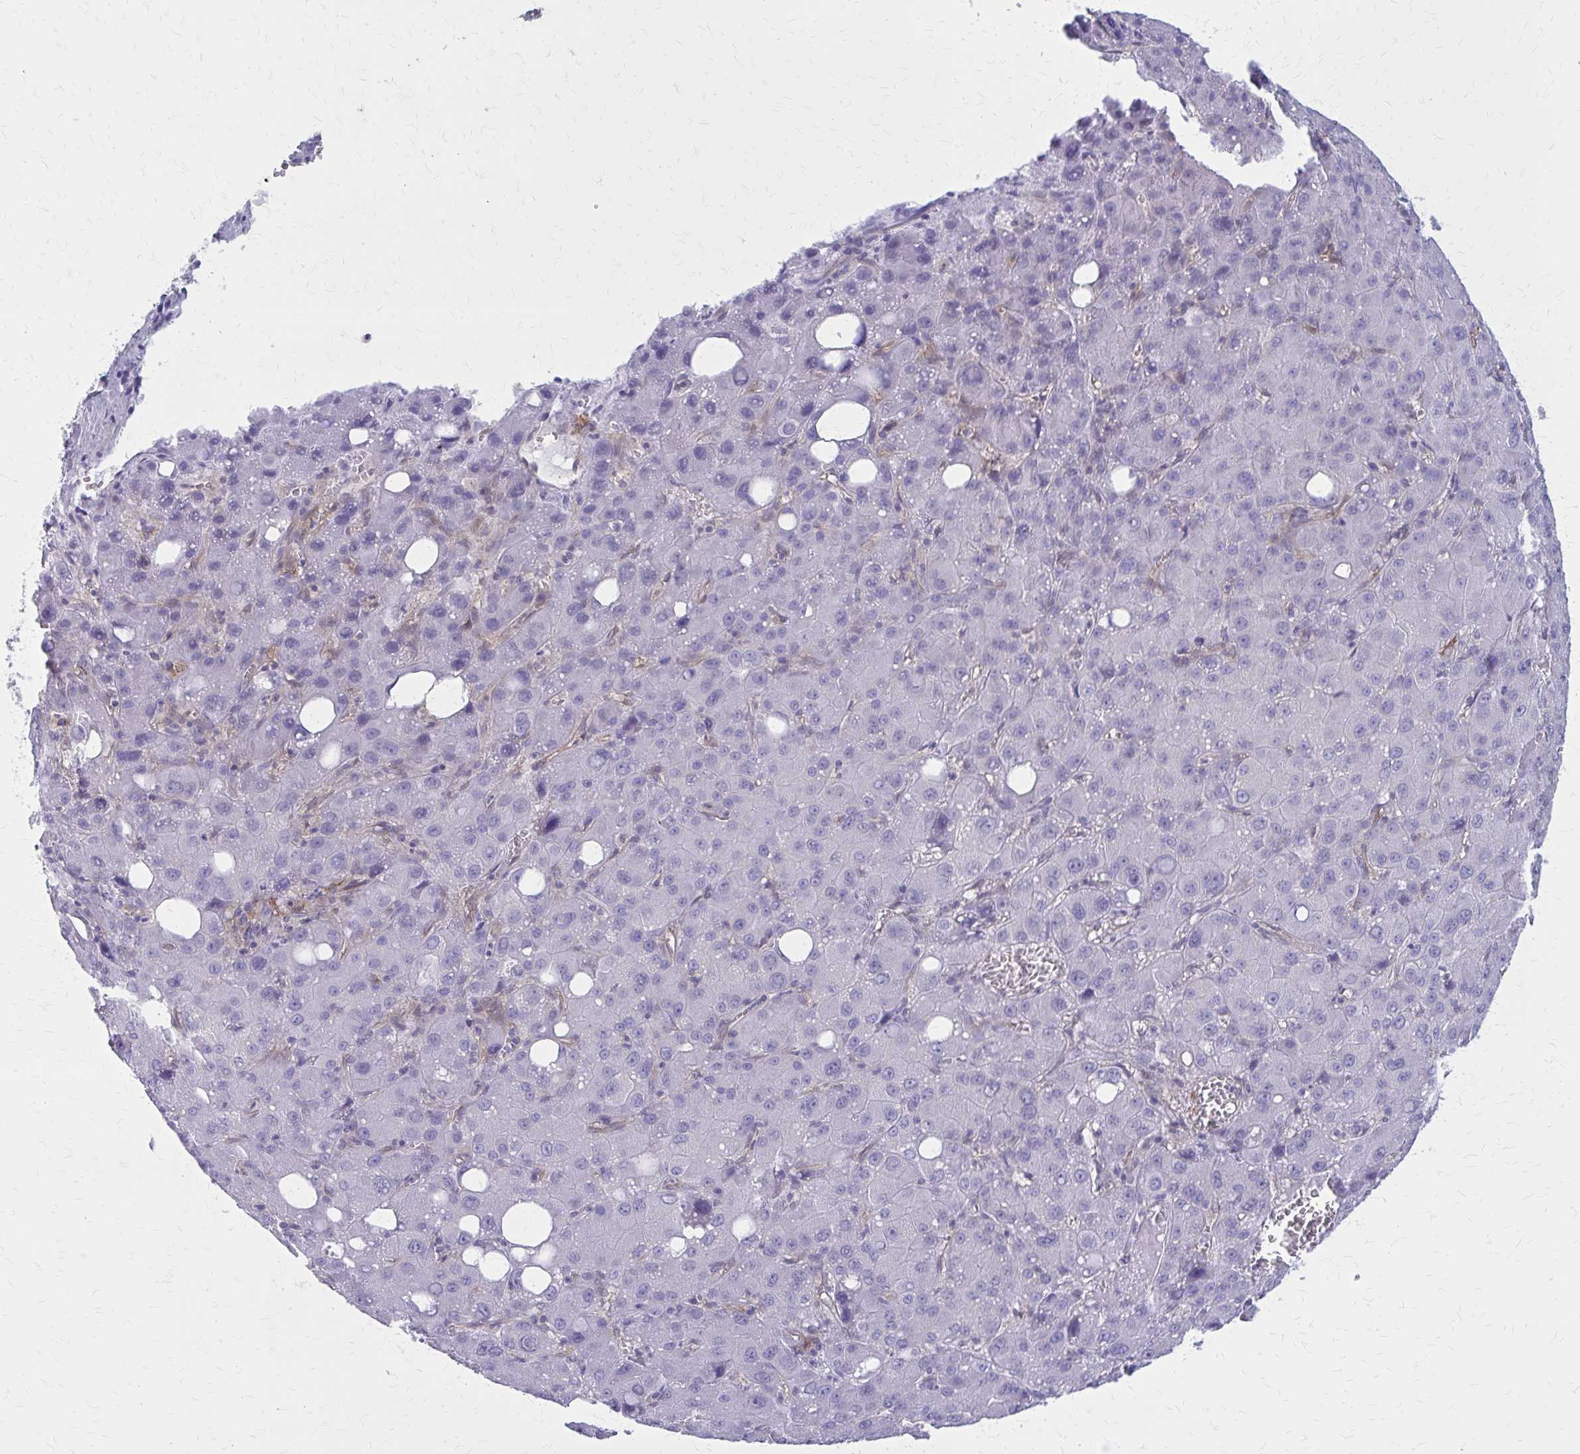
{"staining": {"intensity": "negative", "quantity": "none", "location": "none"}, "tissue": "liver cancer", "cell_type": "Tumor cells", "image_type": "cancer", "snomed": [{"axis": "morphology", "description": "Carcinoma, Hepatocellular, NOS"}, {"axis": "topography", "description": "Liver"}], "caption": "Tumor cells are negative for protein expression in human hepatocellular carcinoma (liver). The staining is performed using DAB brown chromogen with nuclei counter-stained in using hematoxylin.", "gene": "CLIC2", "patient": {"sex": "male", "age": 55}}